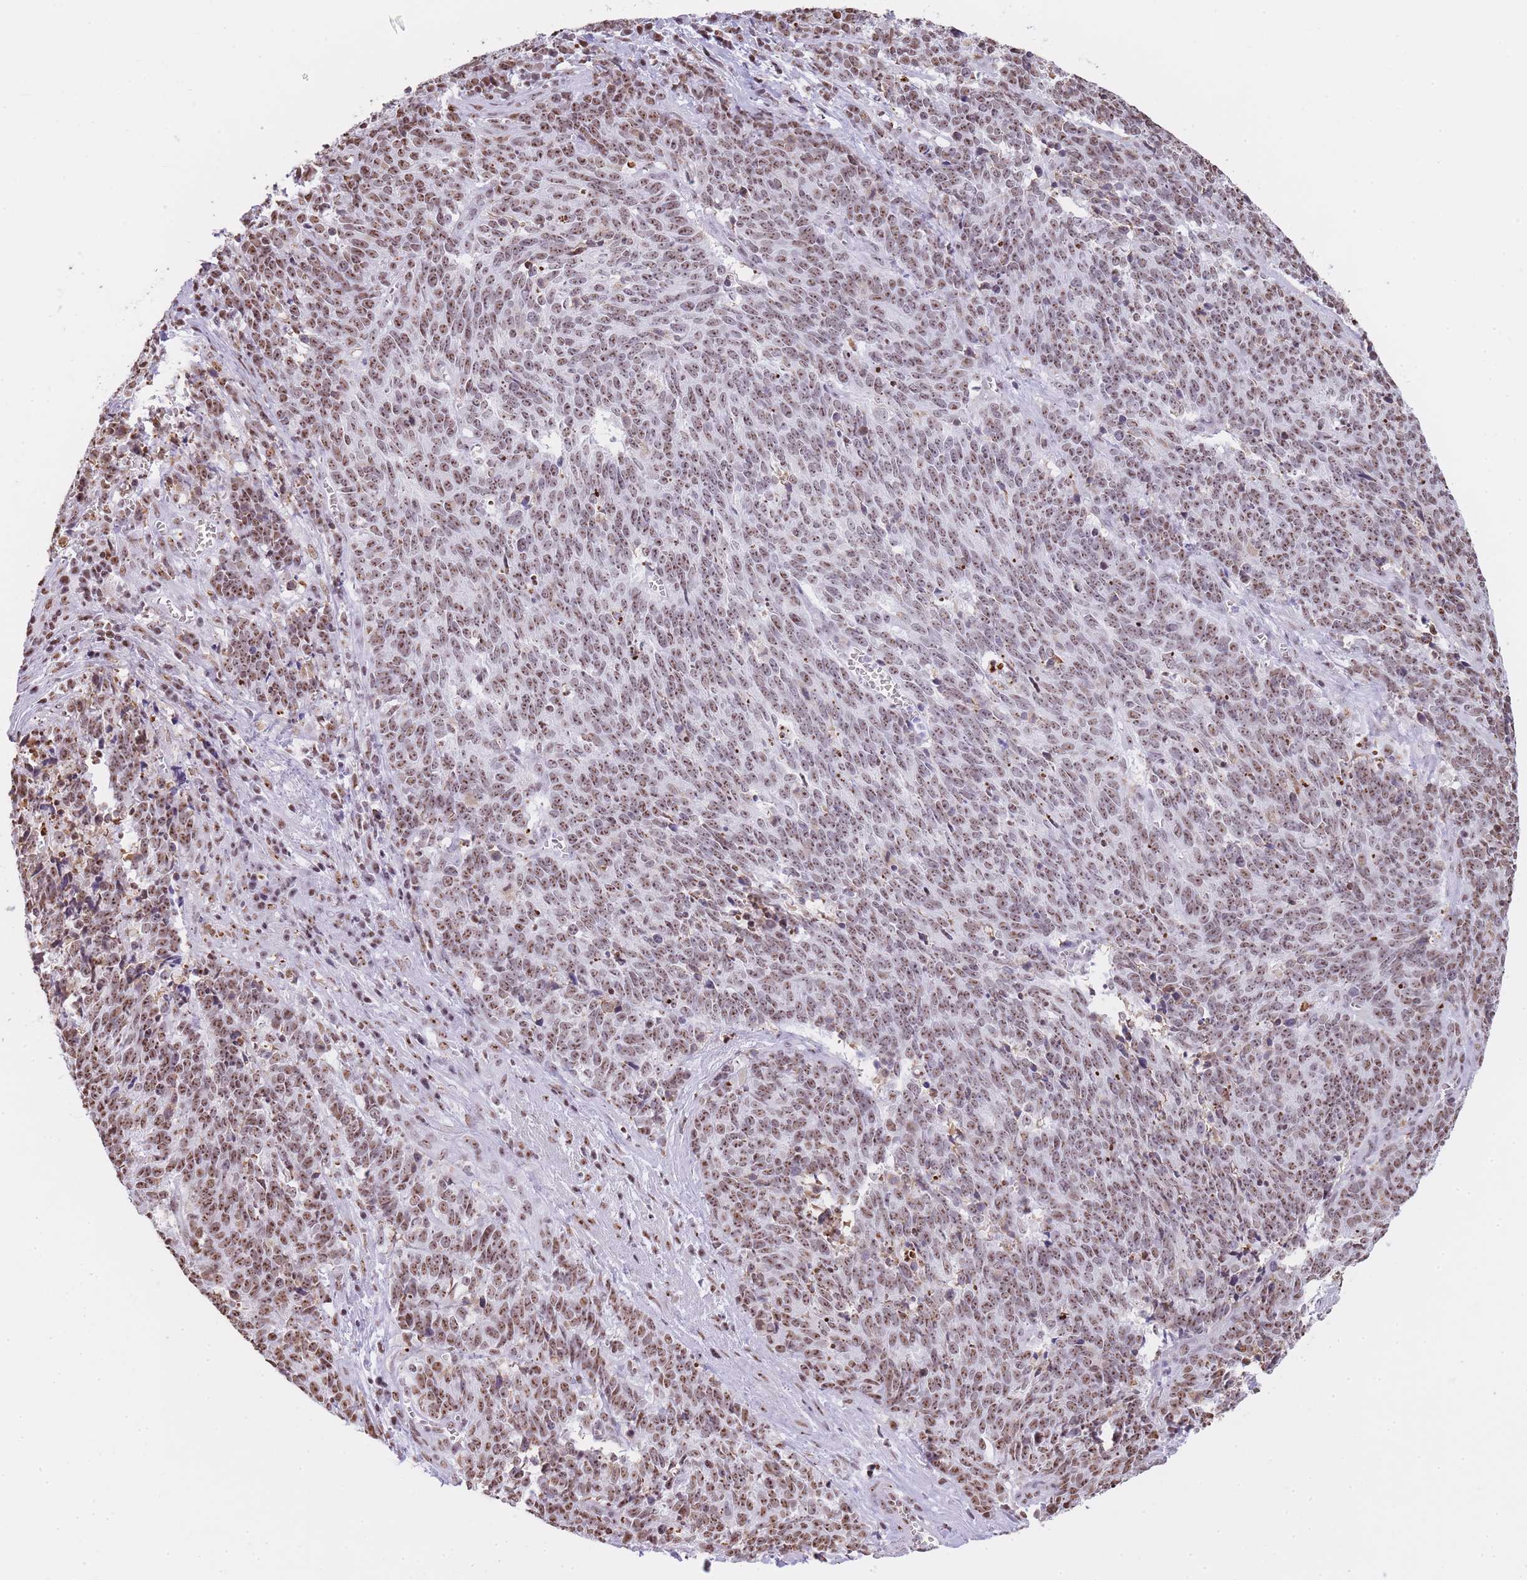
{"staining": {"intensity": "moderate", "quantity": ">75%", "location": "nuclear"}, "tissue": "cervical cancer", "cell_type": "Tumor cells", "image_type": "cancer", "snomed": [{"axis": "morphology", "description": "Squamous cell carcinoma, NOS"}, {"axis": "topography", "description": "Cervix"}], "caption": "DAB (3,3'-diaminobenzidine) immunohistochemical staining of human cervical cancer exhibits moderate nuclear protein expression in about >75% of tumor cells.", "gene": "EVC2", "patient": {"sex": "female", "age": 29}}